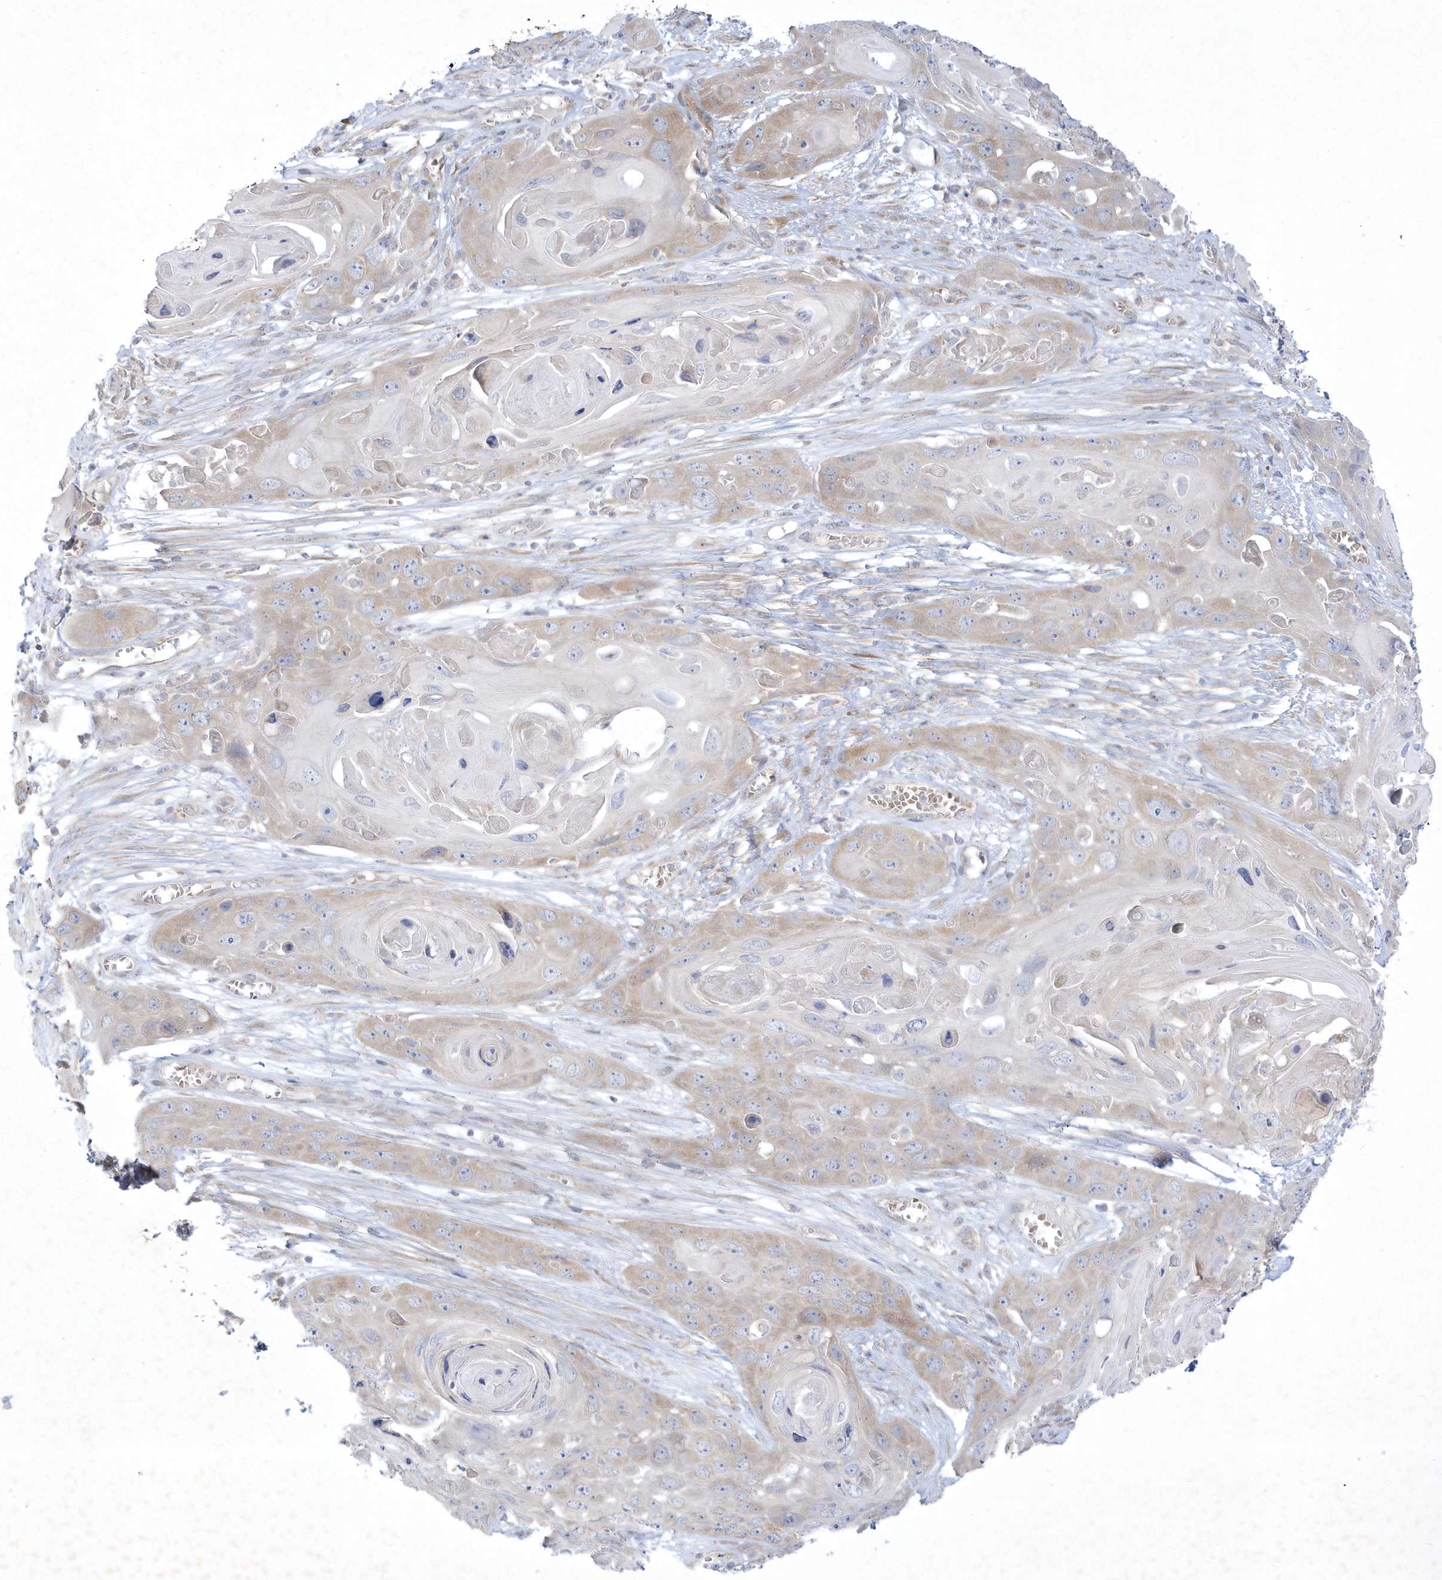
{"staining": {"intensity": "weak", "quantity": "25%-75%", "location": "cytoplasmic/membranous"}, "tissue": "skin cancer", "cell_type": "Tumor cells", "image_type": "cancer", "snomed": [{"axis": "morphology", "description": "Squamous cell carcinoma, NOS"}, {"axis": "topography", "description": "Skin"}], "caption": "Immunohistochemistry (IHC) micrograph of skin cancer stained for a protein (brown), which exhibits low levels of weak cytoplasmic/membranous expression in approximately 25%-75% of tumor cells.", "gene": "LARS1", "patient": {"sex": "male", "age": 55}}